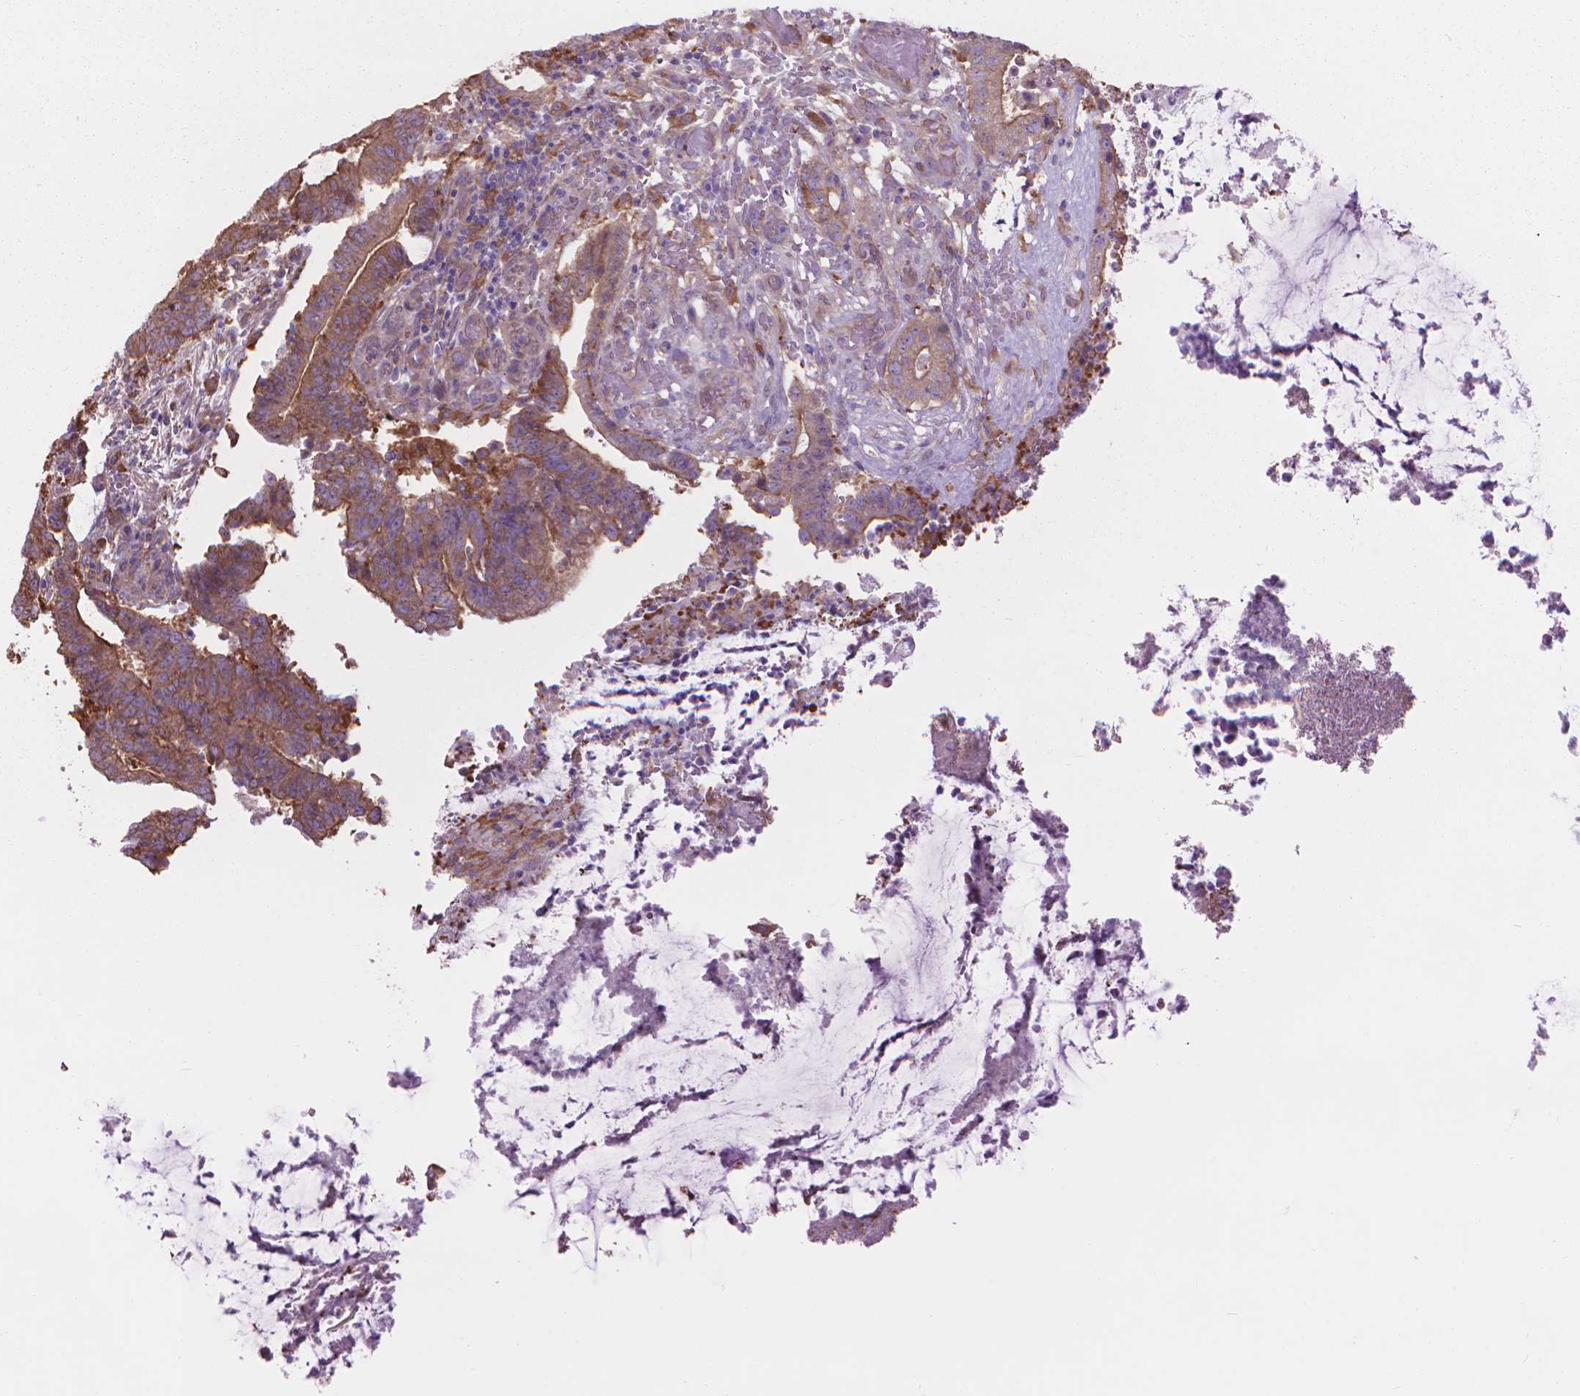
{"staining": {"intensity": "moderate", "quantity": ">75%", "location": "cytoplasmic/membranous"}, "tissue": "colorectal cancer", "cell_type": "Tumor cells", "image_type": "cancer", "snomed": [{"axis": "morphology", "description": "Adenocarcinoma, NOS"}, {"axis": "topography", "description": "Colon"}], "caption": "IHC of human colorectal adenocarcinoma exhibits medium levels of moderate cytoplasmic/membranous positivity in approximately >75% of tumor cells.", "gene": "CORO1B", "patient": {"sex": "female", "age": 43}}